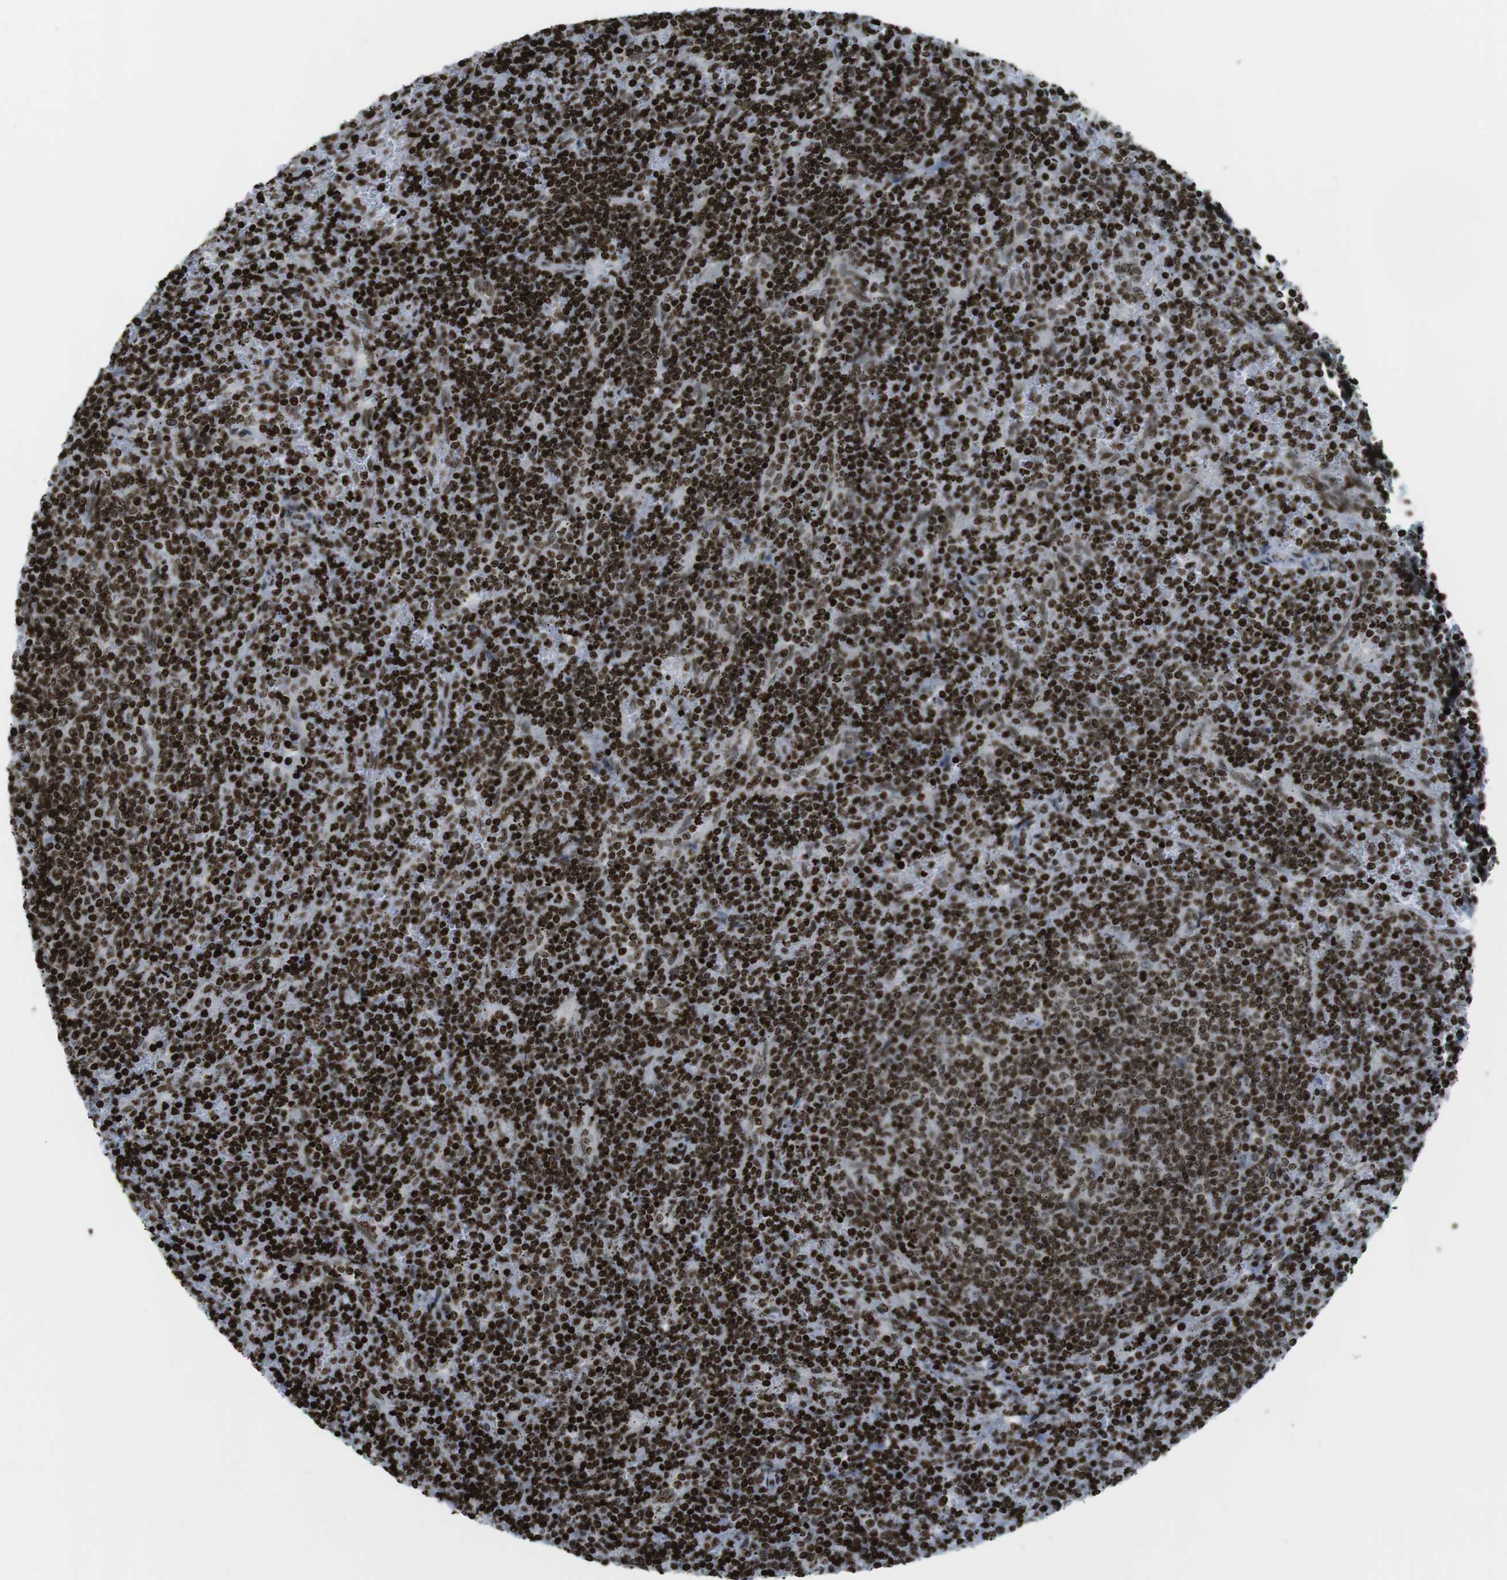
{"staining": {"intensity": "strong", "quantity": ">75%", "location": "nuclear"}, "tissue": "lymphoma", "cell_type": "Tumor cells", "image_type": "cancer", "snomed": [{"axis": "morphology", "description": "Malignant lymphoma, non-Hodgkin's type, Low grade"}, {"axis": "topography", "description": "Spleen"}], "caption": "Malignant lymphoma, non-Hodgkin's type (low-grade) stained with IHC displays strong nuclear expression in about >75% of tumor cells.", "gene": "H2AC8", "patient": {"sex": "female", "age": 50}}